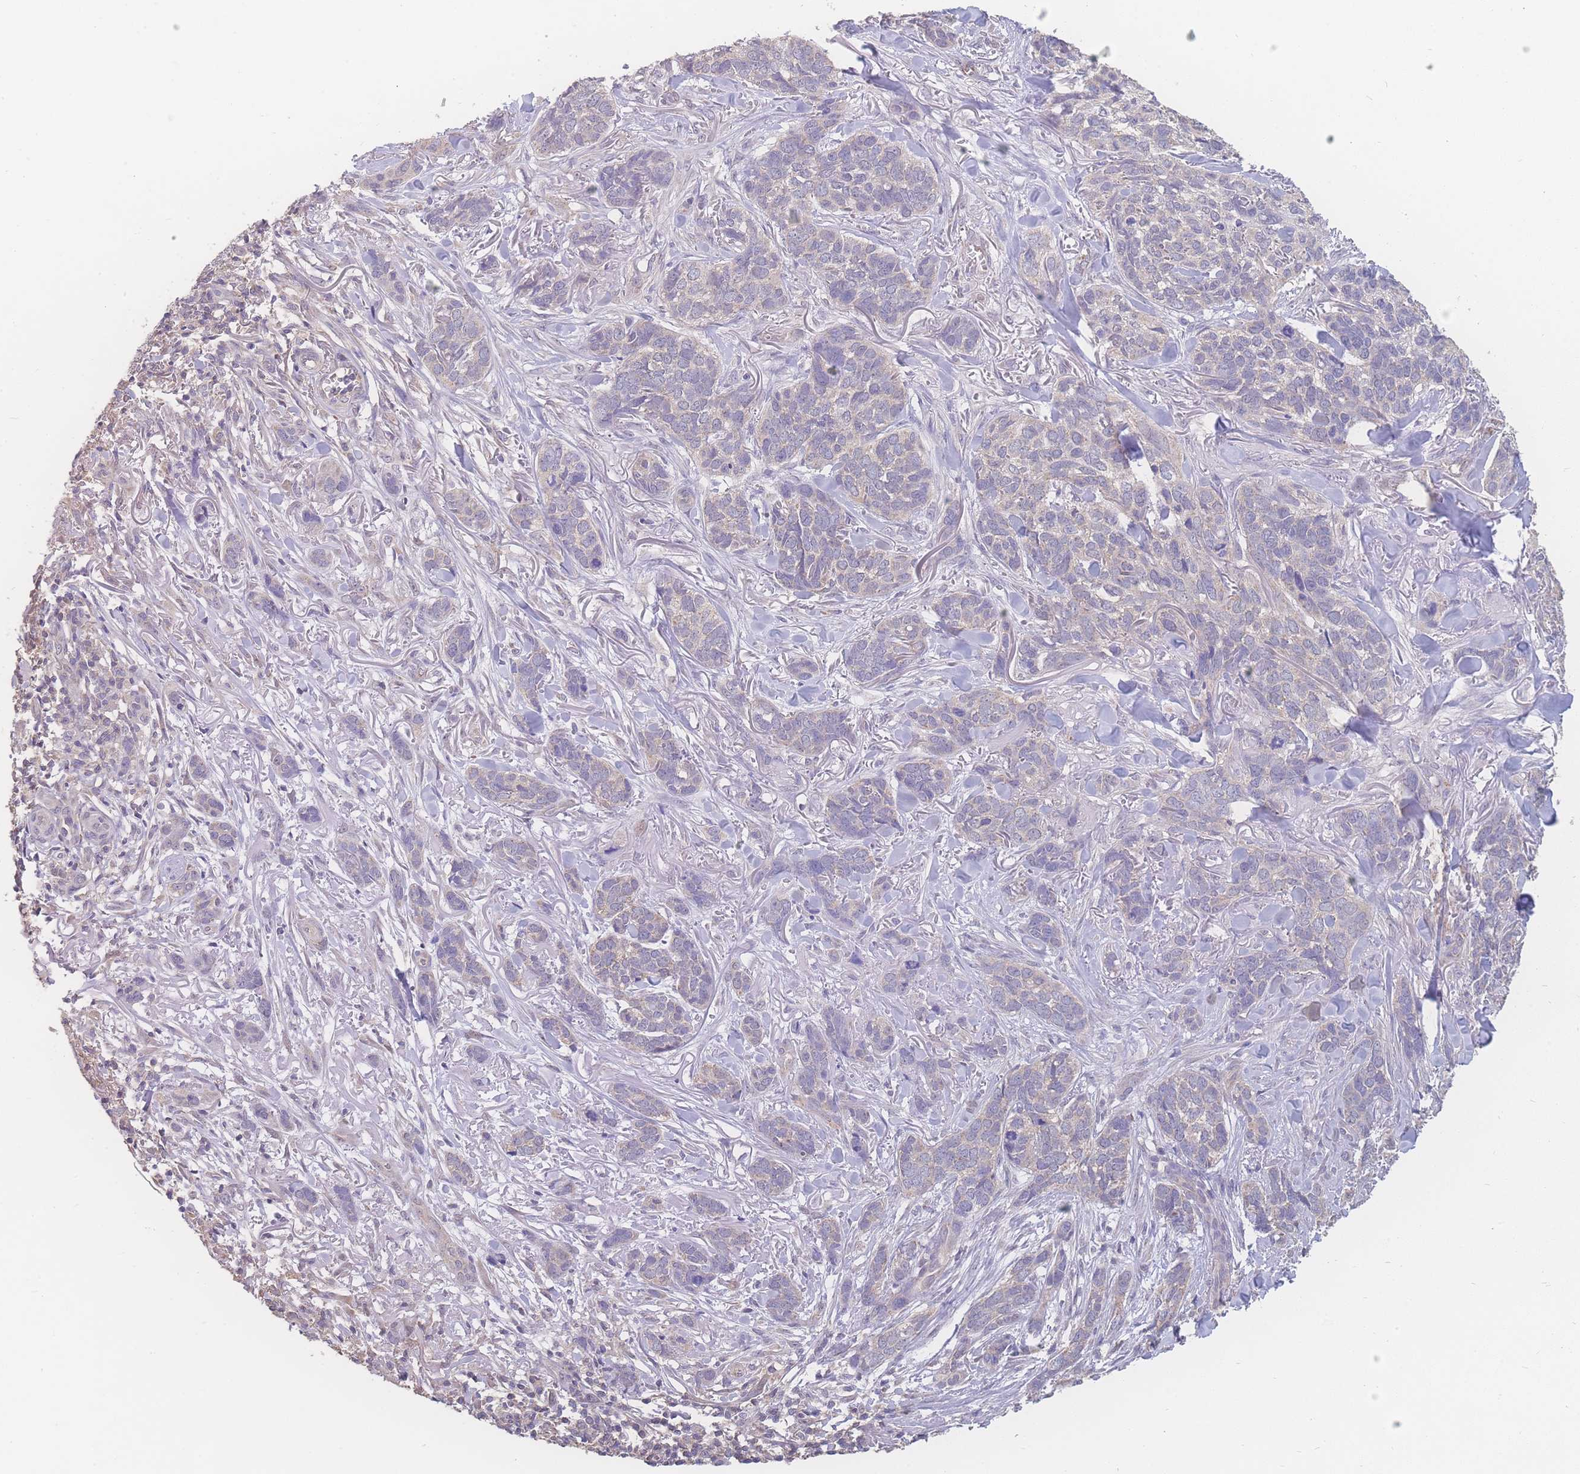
{"staining": {"intensity": "weak", "quantity": "25%-75%", "location": "cytoplasmic/membranous"}, "tissue": "skin cancer", "cell_type": "Tumor cells", "image_type": "cancer", "snomed": [{"axis": "morphology", "description": "Basal cell carcinoma"}, {"axis": "topography", "description": "Skin"}], "caption": "An IHC photomicrograph of tumor tissue is shown. Protein staining in brown highlights weak cytoplasmic/membranous positivity in skin cancer (basal cell carcinoma) within tumor cells. (DAB = brown stain, brightfield microscopy at high magnification).", "gene": "GIPR", "patient": {"sex": "male", "age": 86}}